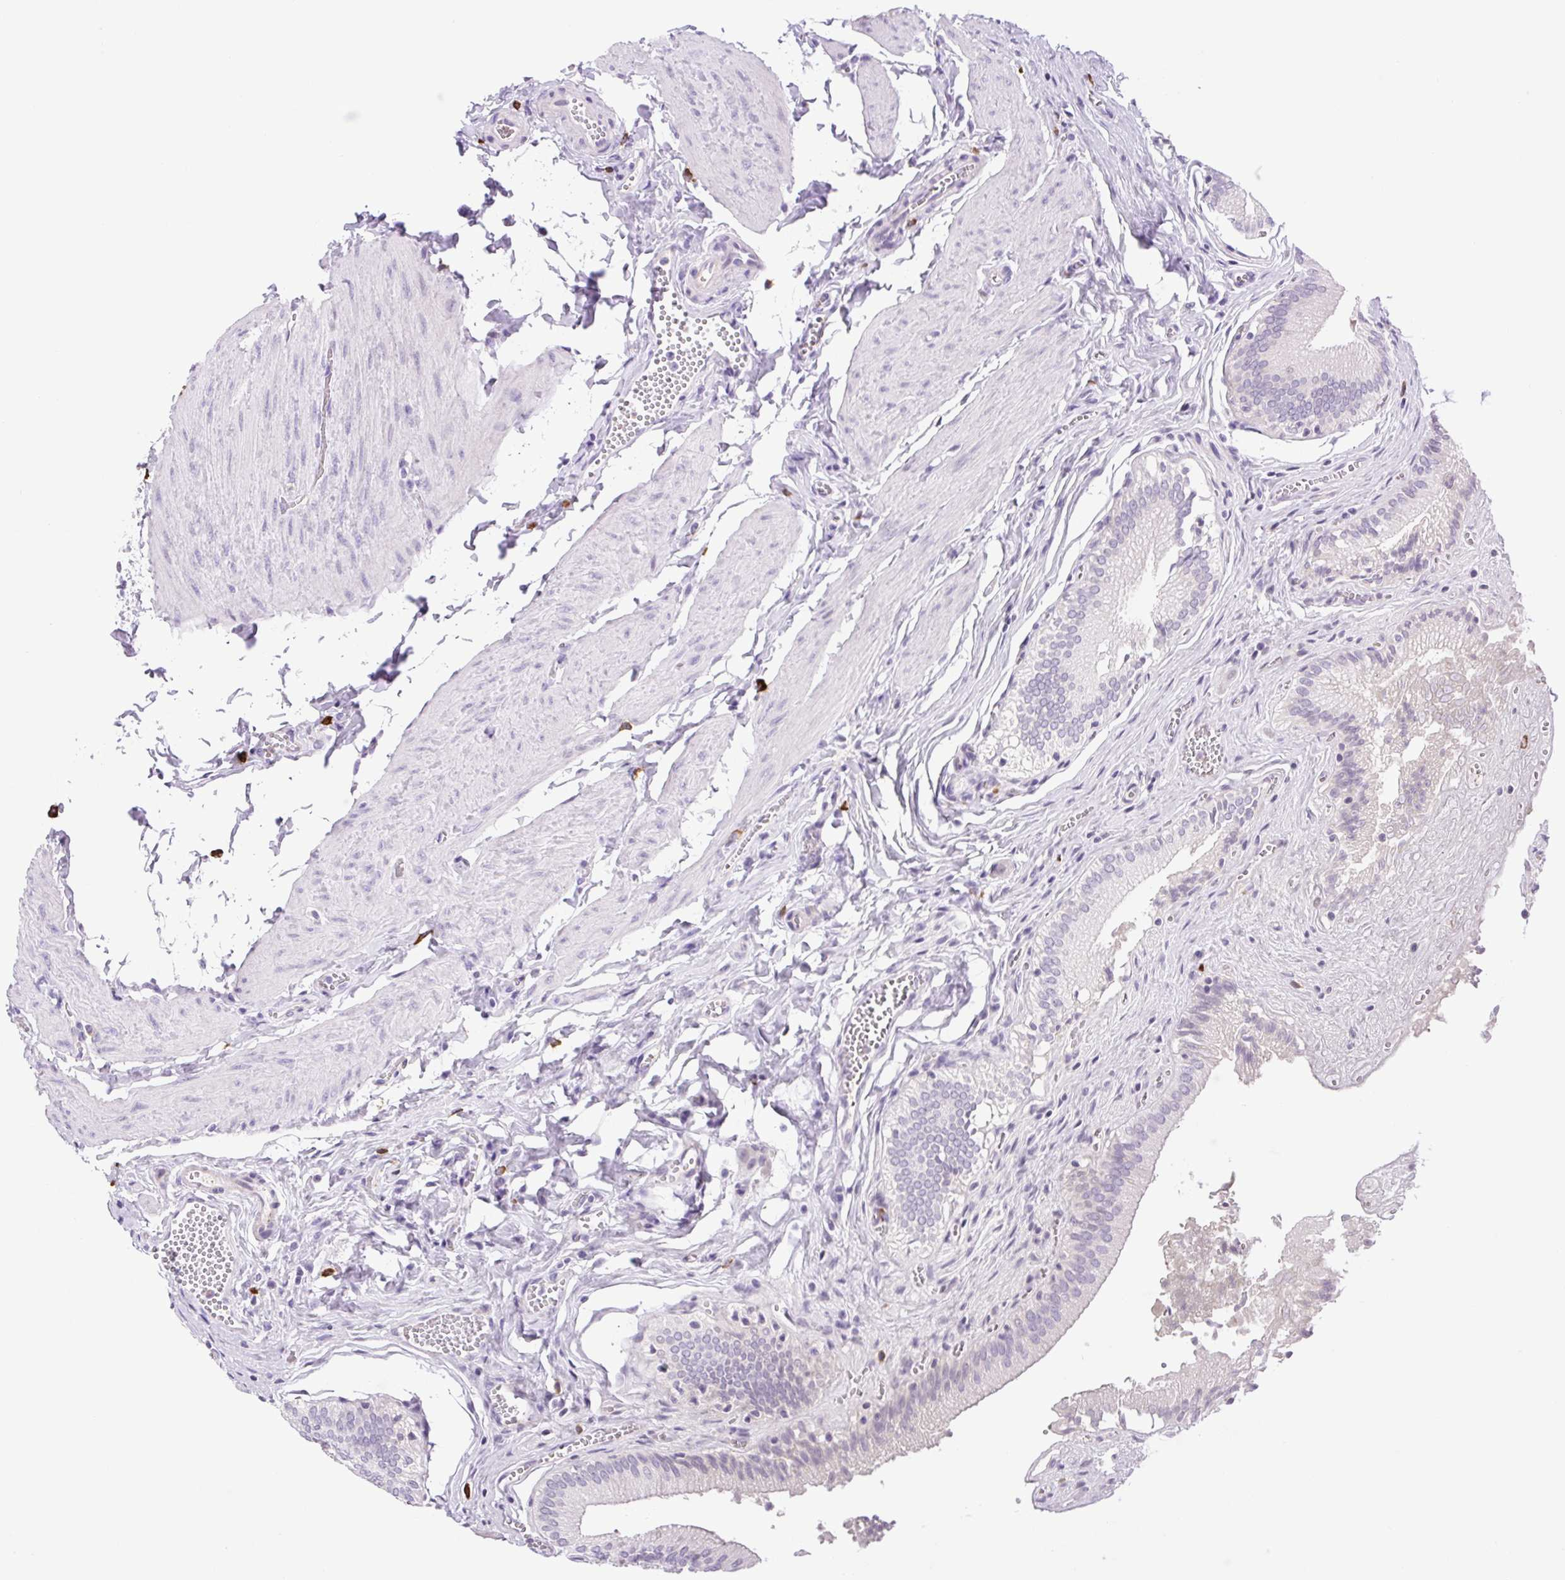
{"staining": {"intensity": "negative", "quantity": "none", "location": "none"}, "tissue": "gallbladder", "cell_type": "Glandular cells", "image_type": "normal", "snomed": [{"axis": "morphology", "description": "Normal tissue, NOS"}, {"axis": "topography", "description": "Gallbladder"}, {"axis": "topography", "description": "Peripheral nerve tissue"}], "caption": "This is a photomicrograph of IHC staining of unremarkable gallbladder, which shows no positivity in glandular cells.", "gene": "FAM177B", "patient": {"sex": "male", "age": 17}}